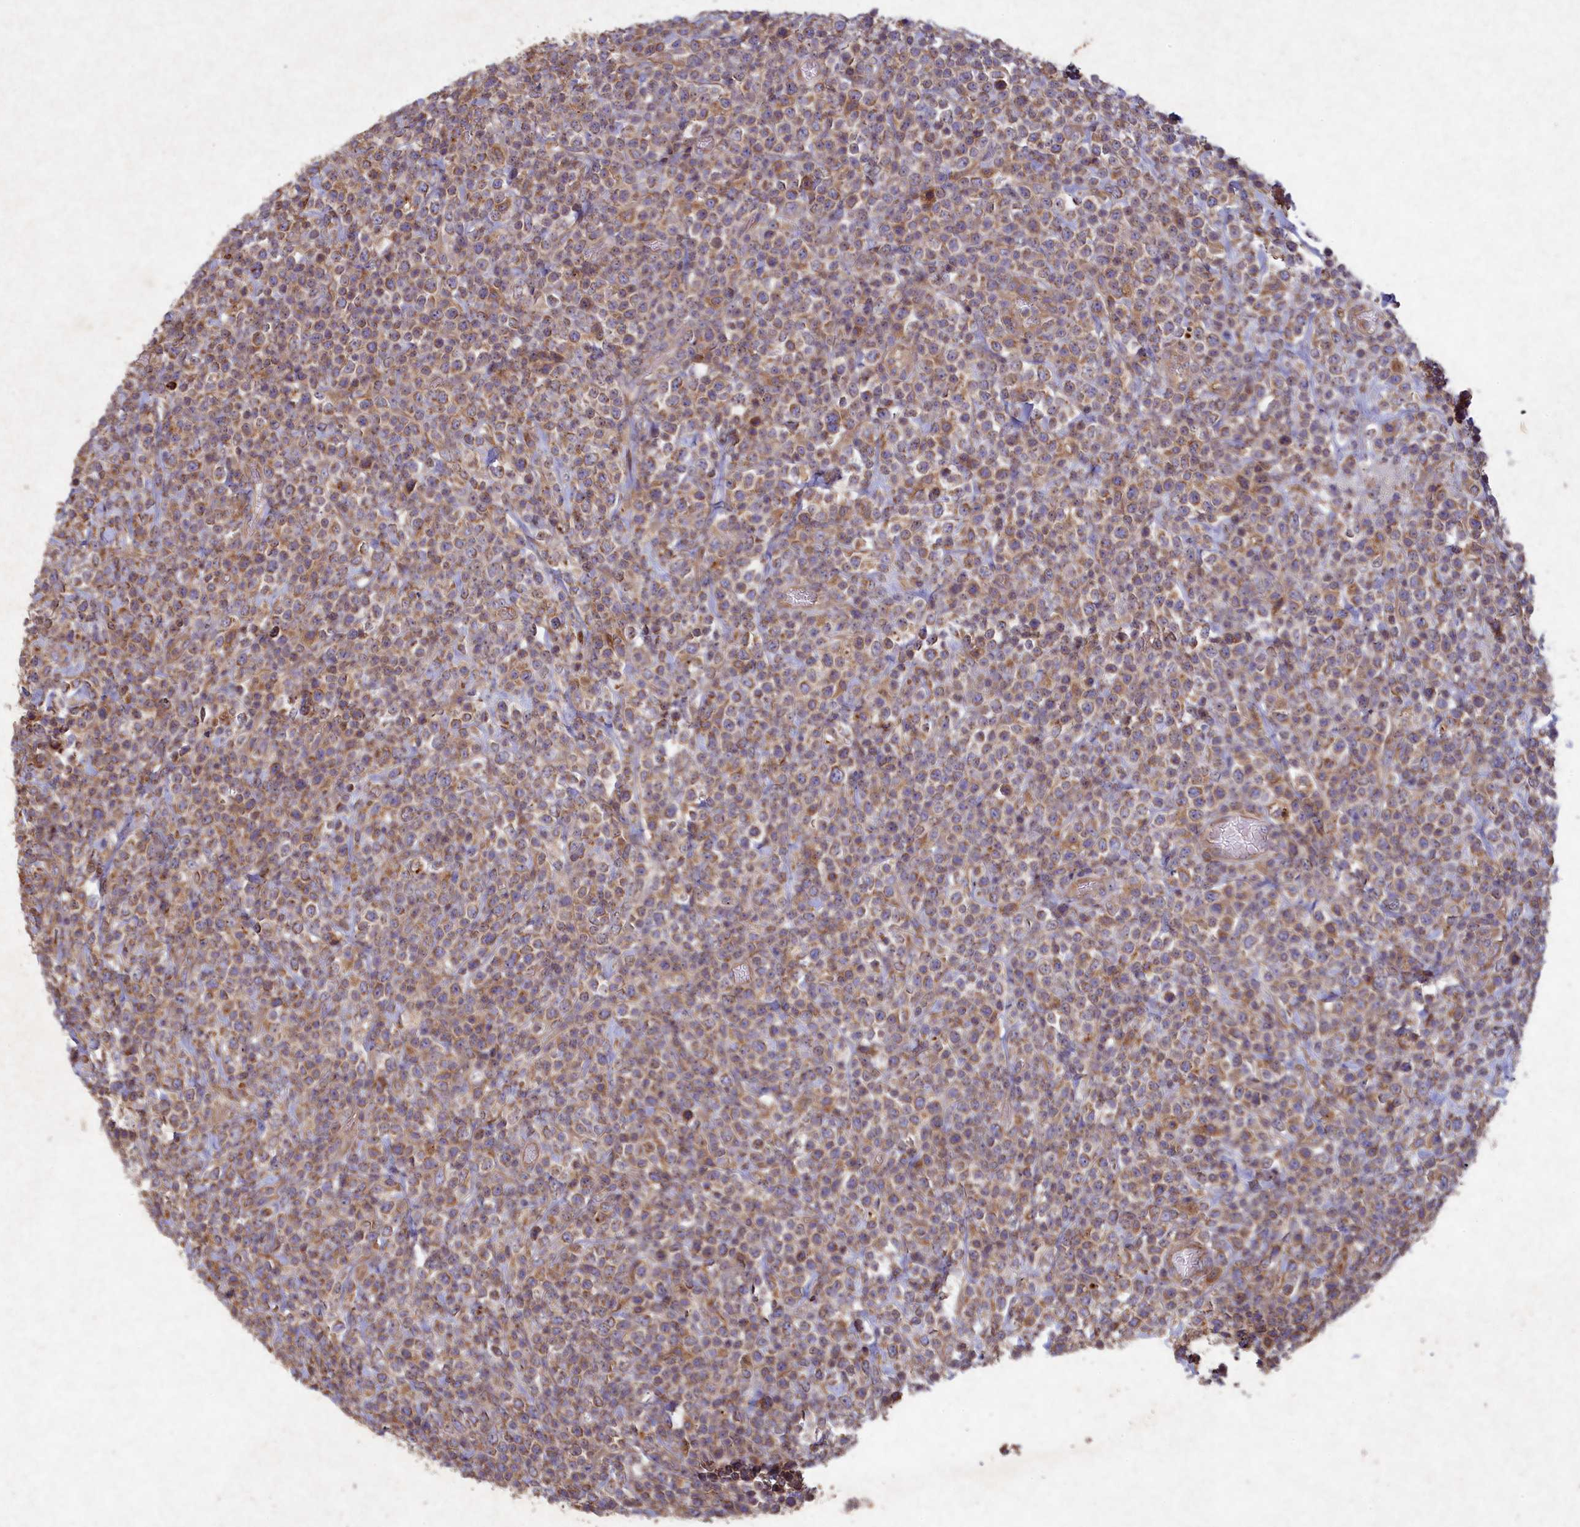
{"staining": {"intensity": "moderate", "quantity": "25%-75%", "location": "cytoplasmic/membranous"}, "tissue": "lymphoma", "cell_type": "Tumor cells", "image_type": "cancer", "snomed": [{"axis": "morphology", "description": "Malignant lymphoma, non-Hodgkin's type, High grade"}, {"axis": "topography", "description": "Colon"}], "caption": "Protein staining of lymphoma tissue exhibits moderate cytoplasmic/membranous expression in about 25%-75% of tumor cells.", "gene": "CIAO2B", "patient": {"sex": "female", "age": 53}}